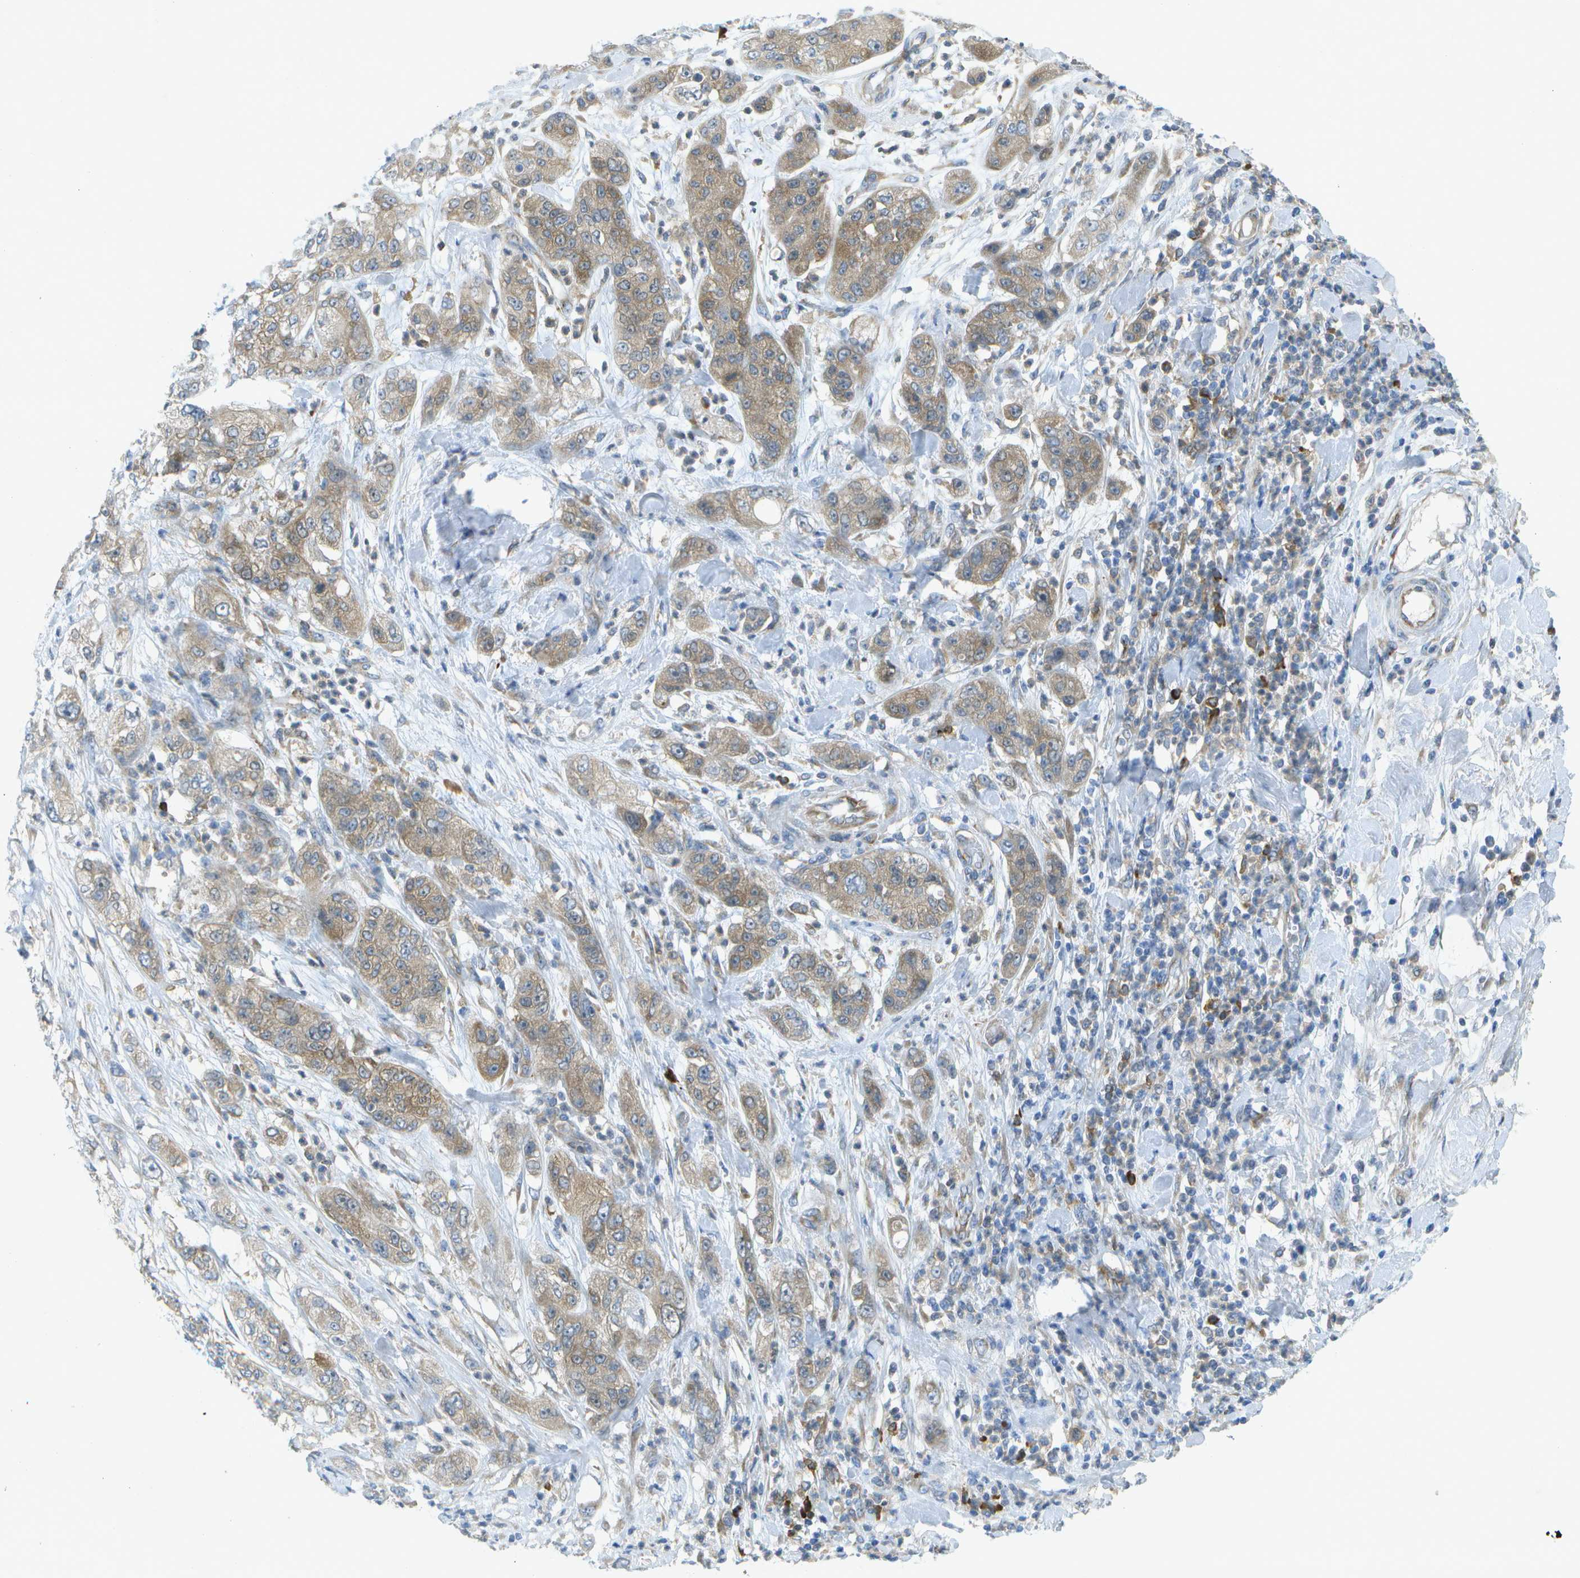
{"staining": {"intensity": "weak", "quantity": ">75%", "location": "cytoplasmic/membranous"}, "tissue": "pancreatic cancer", "cell_type": "Tumor cells", "image_type": "cancer", "snomed": [{"axis": "morphology", "description": "Adenocarcinoma, NOS"}, {"axis": "topography", "description": "Pancreas"}], "caption": "Weak cytoplasmic/membranous protein positivity is seen in about >75% of tumor cells in adenocarcinoma (pancreatic).", "gene": "WNK2", "patient": {"sex": "female", "age": 78}}